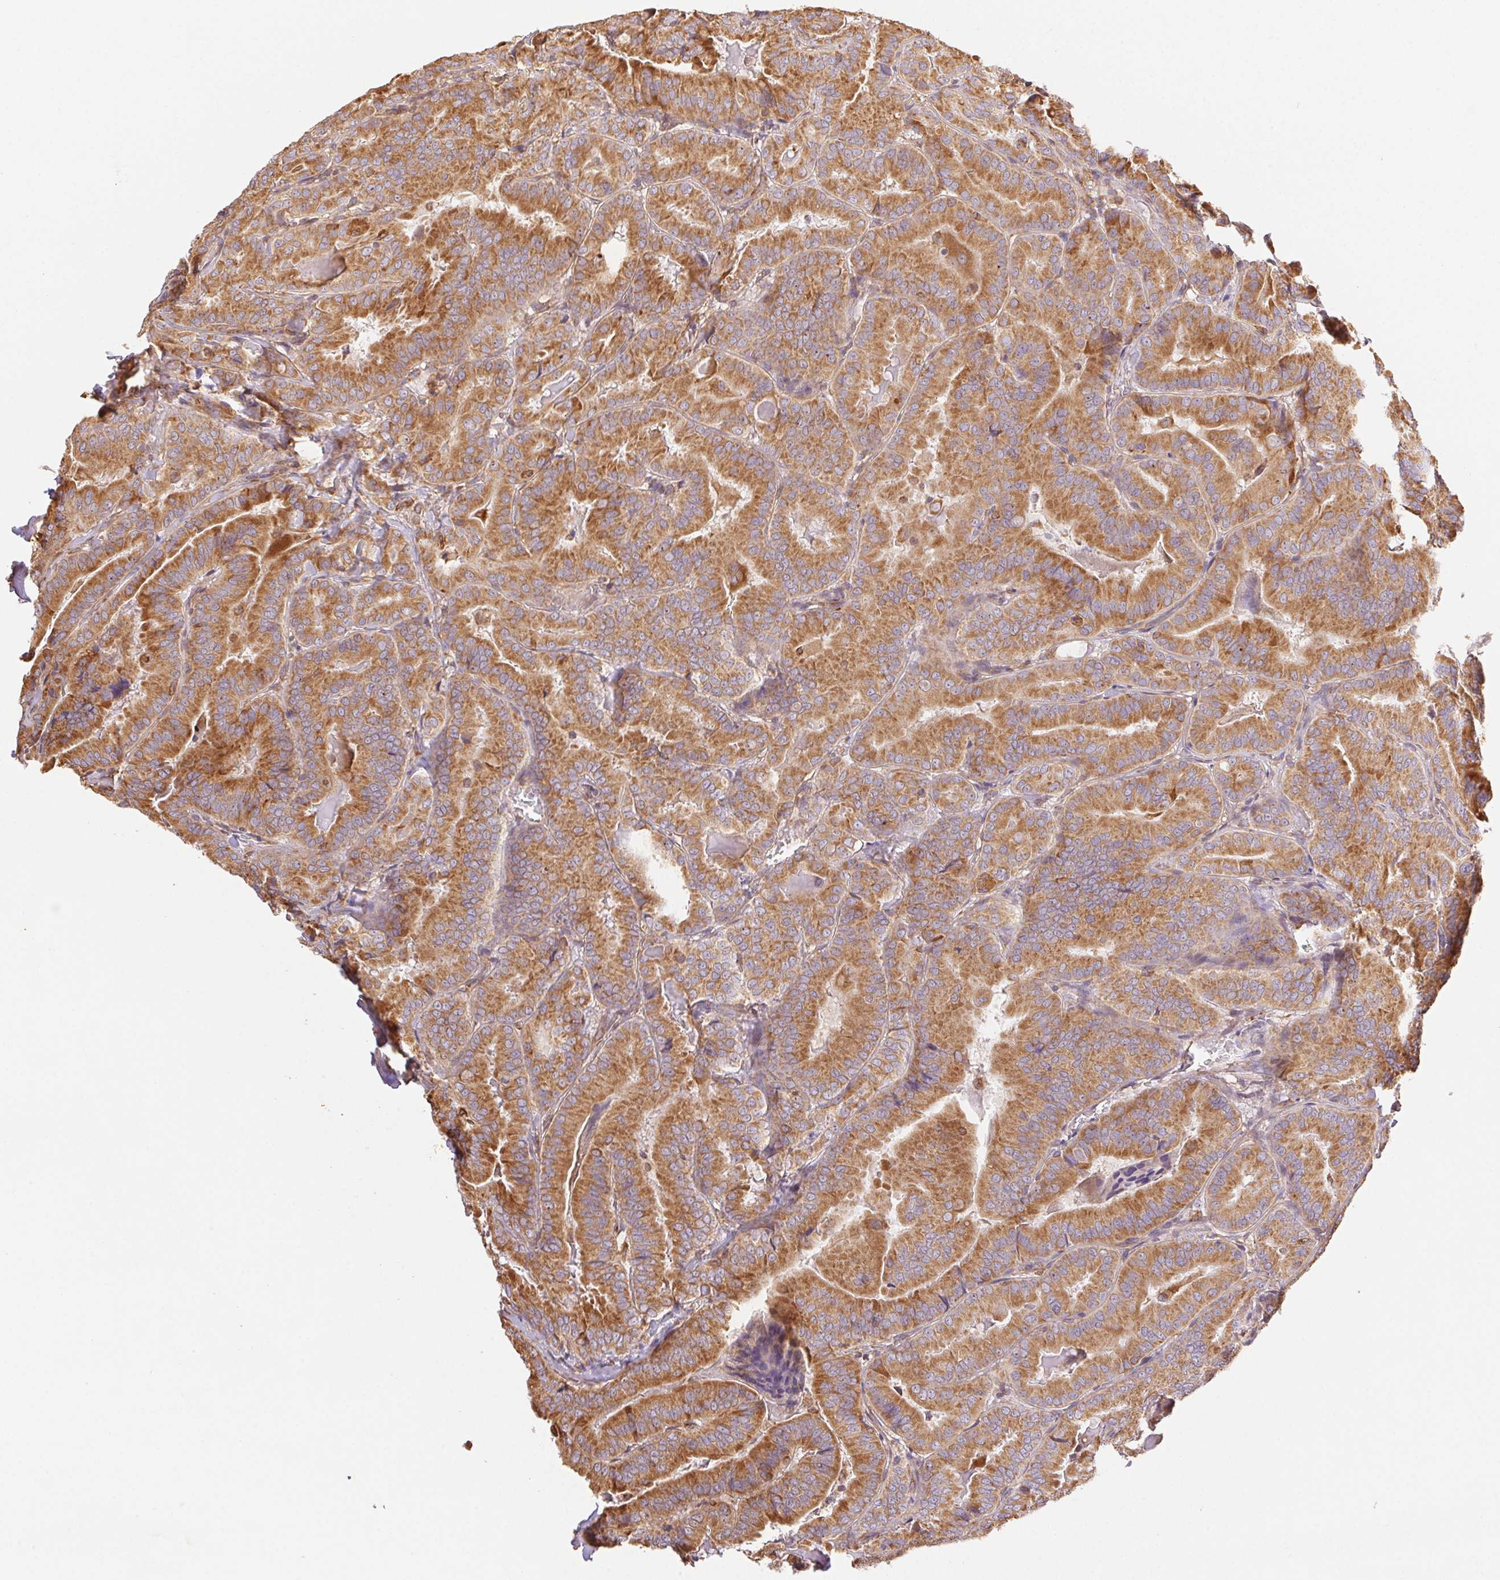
{"staining": {"intensity": "moderate", "quantity": ">75%", "location": "cytoplasmic/membranous"}, "tissue": "thyroid cancer", "cell_type": "Tumor cells", "image_type": "cancer", "snomed": [{"axis": "morphology", "description": "Papillary adenocarcinoma, NOS"}, {"axis": "topography", "description": "Thyroid gland"}], "caption": "A micrograph showing moderate cytoplasmic/membranous expression in about >75% of tumor cells in thyroid papillary adenocarcinoma, as visualized by brown immunohistochemical staining.", "gene": "ENTREP1", "patient": {"sex": "male", "age": 61}}